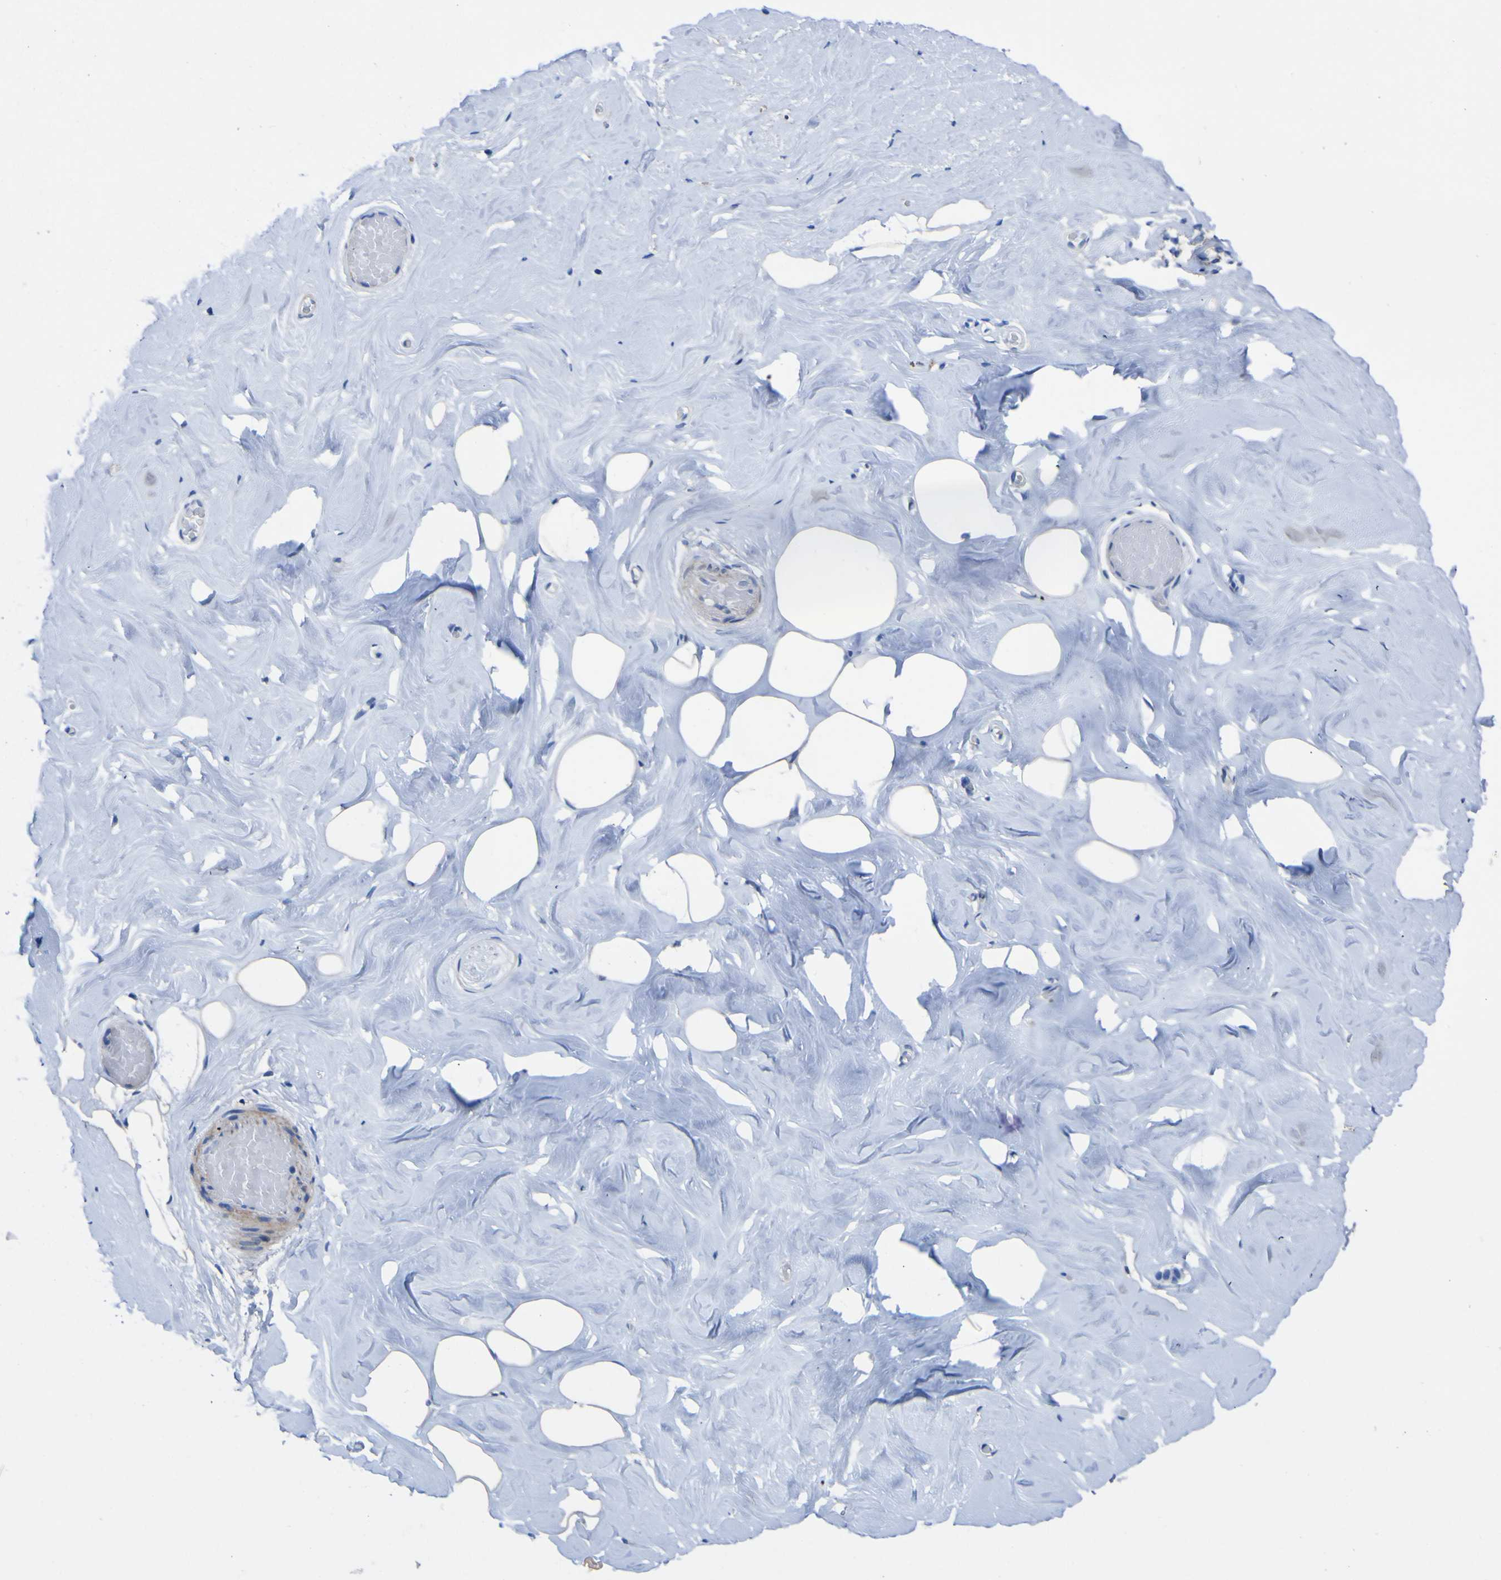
{"staining": {"intensity": "negative", "quantity": "none", "location": "none"}, "tissue": "breast", "cell_type": "Adipocytes", "image_type": "normal", "snomed": [{"axis": "morphology", "description": "Normal tissue, NOS"}, {"axis": "topography", "description": "Breast"}], "caption": "Immunohistochemistry (IHC) of normal breast displays no staining in adipocytes.", "gene": "AGO4", "patient": {"sex": "female", "age": 75}}